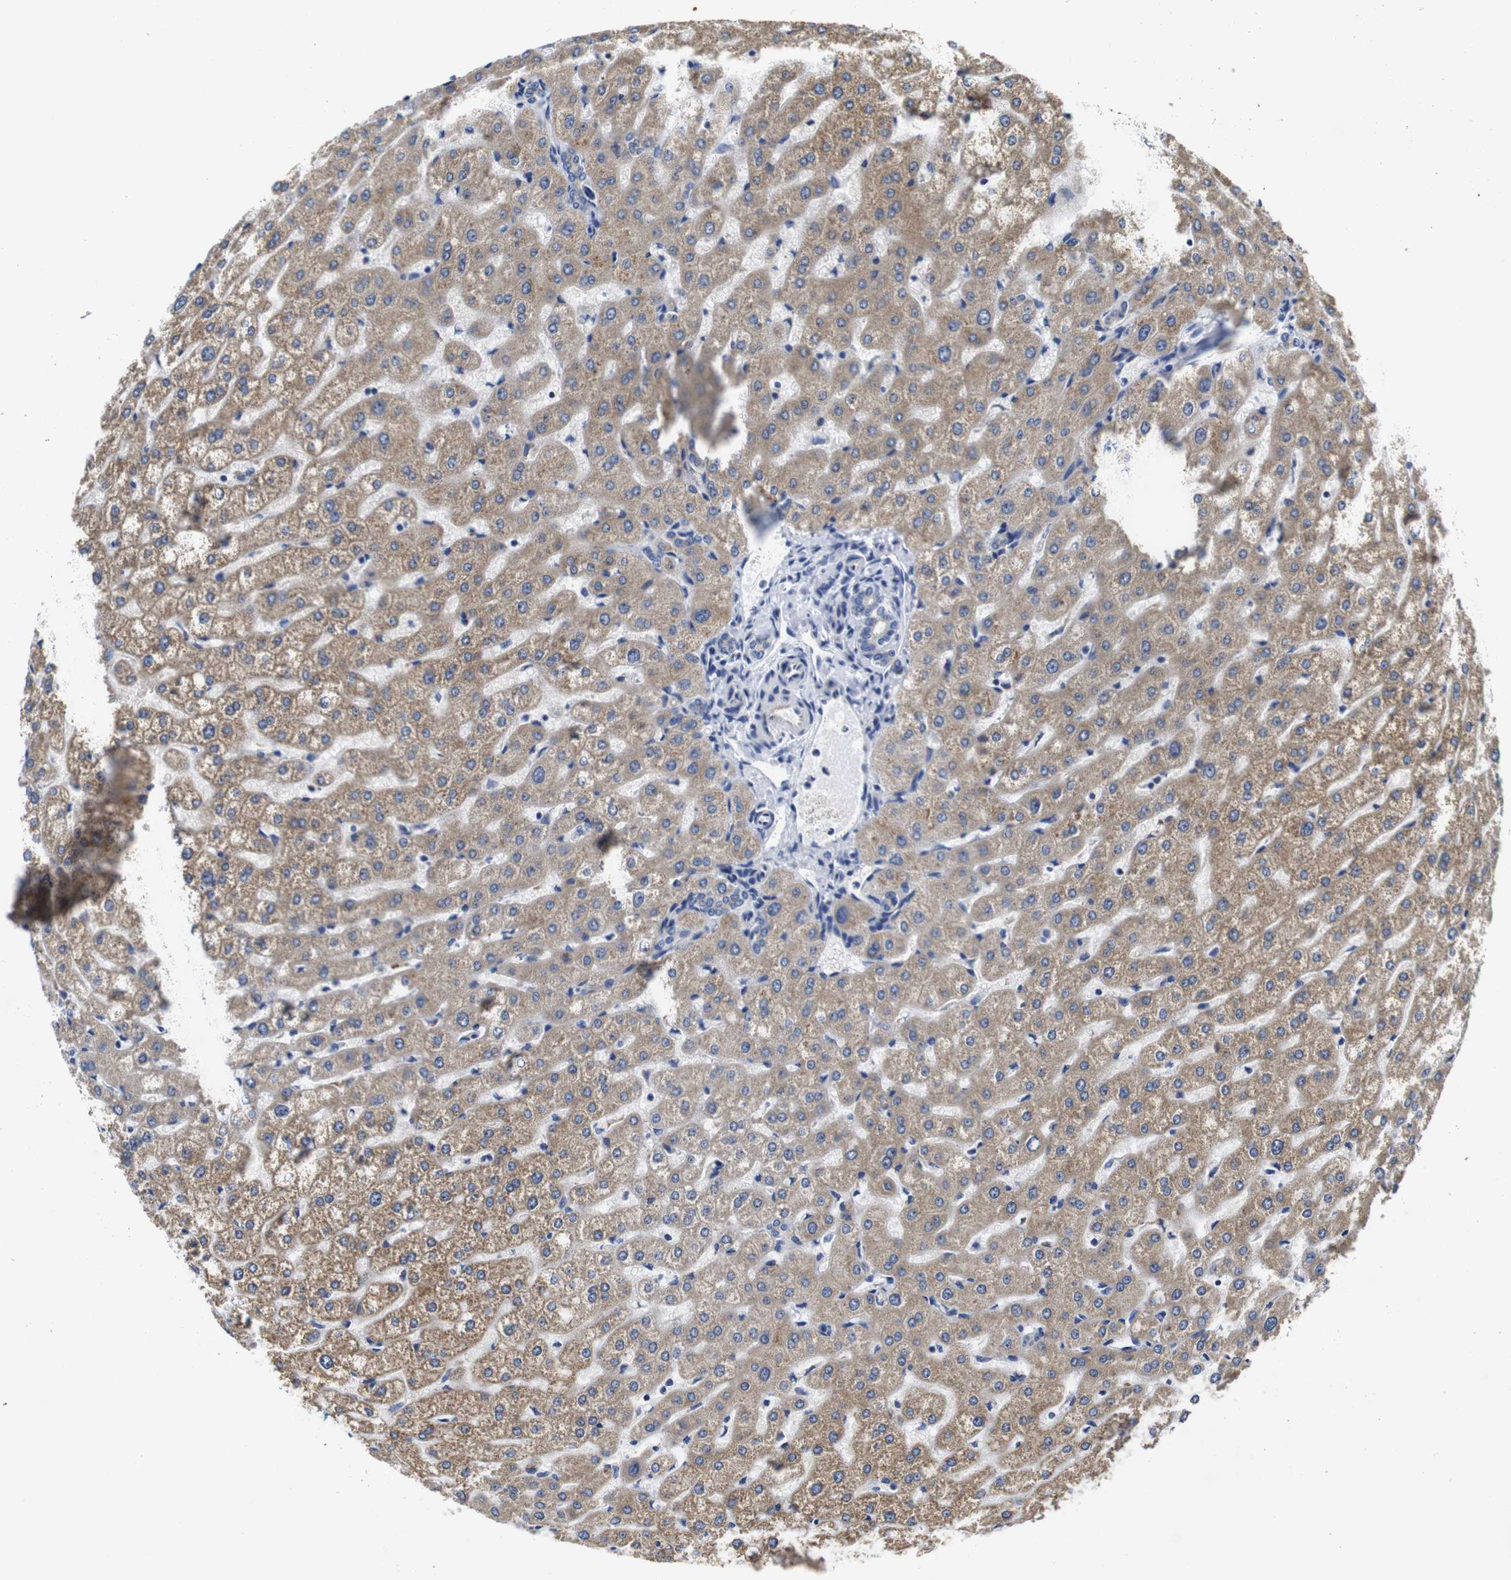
{"staining": {"intensity": "negative", "quantity": "none", "location": "none"}, "tissue": "liver", "cell_type": "Cholangiocytes", "image_type": "normal", "snomed": [{"axis": "morphology", "description": "Normal tissue, NOS"}, {"axis": "morphology", "description": "Fibrosis, NOS"}, {"axis": "topography", "description": "Liver"}], "caption": "Immunohistochemical staining of benign liver shows no significant staining in cholangiocytes.", "gene": "MARCHF7", "patient": {"sex": "female", "age": 29}}